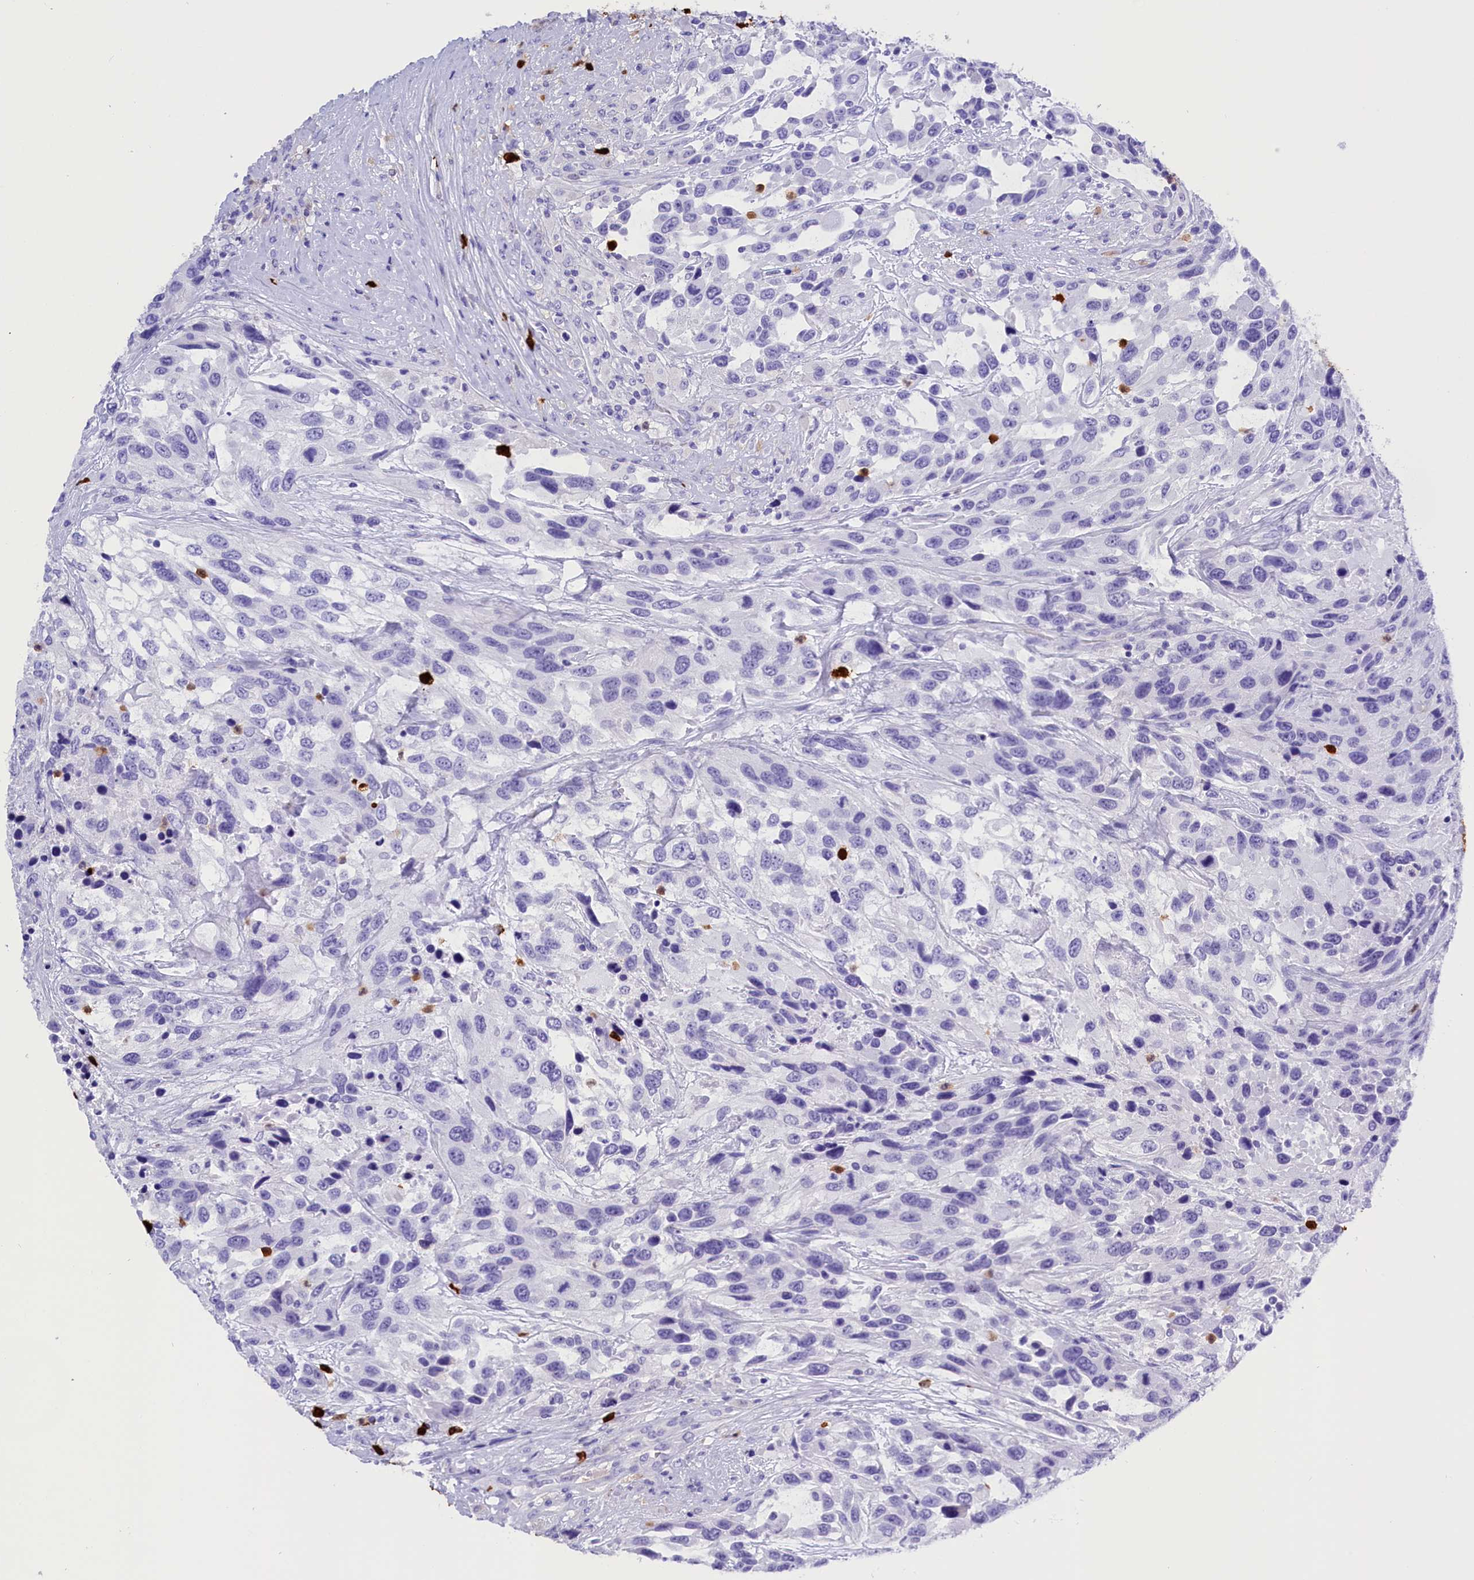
{"staining": {"intensity": "negative", "quantity": "none", "location": "none"}, "tissue": "urothelial cancer", "cell_type": "Tumor cells", "image_type": "cancer", "snomed": [{"axis": "morphology", "description": "Urothelial carcinoma, High grade"}, {"axis": "topography", "description": "Urinary bladder"}], "caption": "Urothelial carcinoma (high-grade) stained for a protein using immunohistochemistry (IHC) exhibits no expression tumor cells.", "gene": "CLC", "patient": {"sex": "female", "age": 70}}